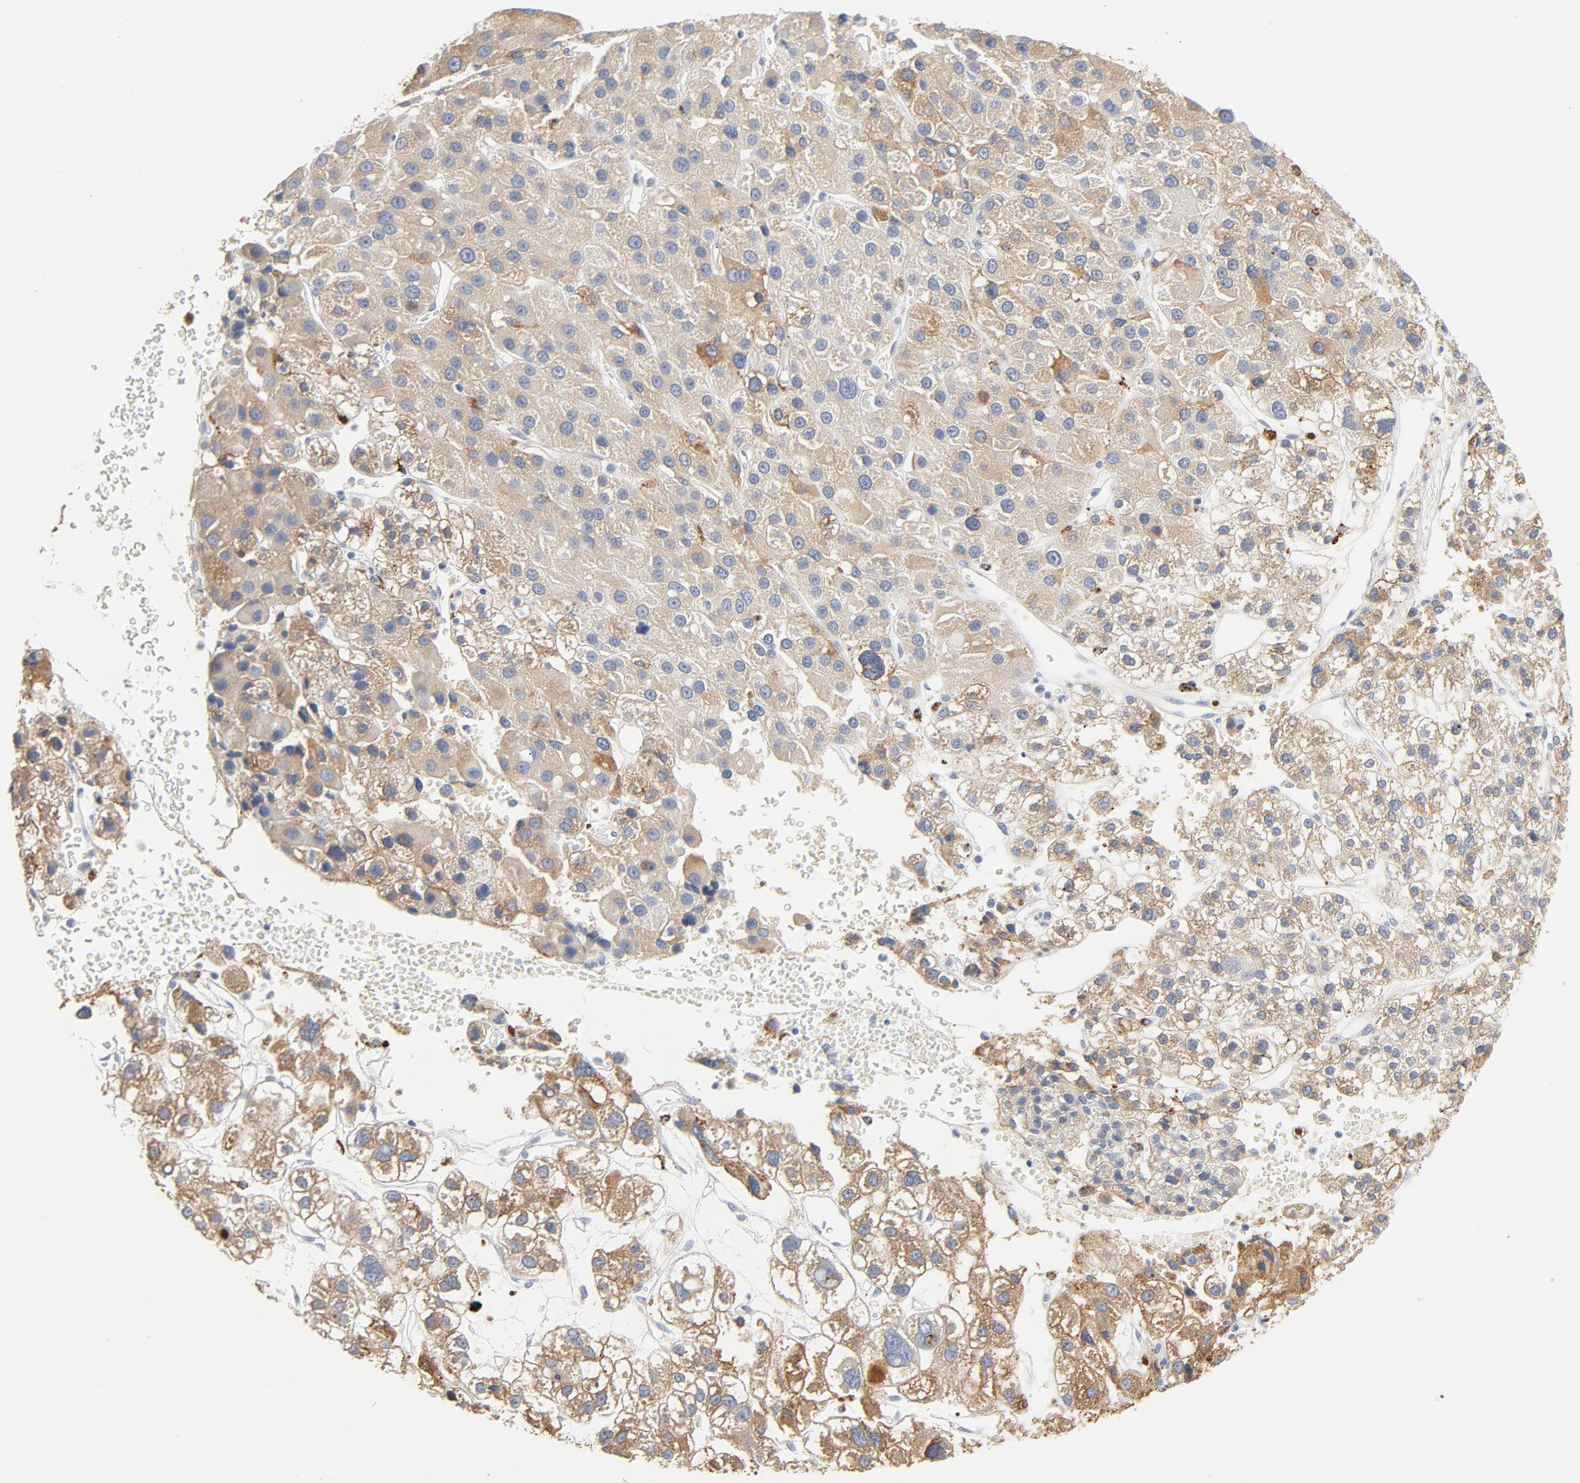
{"staining": {"intensity": "moderate", "quantity": ">75%", "location": "cytoplasmic/membranous"}, "tissue": "liver cancer", "cell_type": "Tumor cells", "image_type": "cancer", "snomed": [{"axis": "morphology", "description": "Carcinoma, Hepatocellular, NOS"}, {"axis": "topography", "description": "Liver"}], "caption": "Immunohistochemical staining of human liver hepatocellular carcinoma demonstrates moderate cytoplasmic/membranous protein expression in about >75% of tumor cells.", "gene": "MAGEB17", "patient": {"sex": "female", "age": 85}}